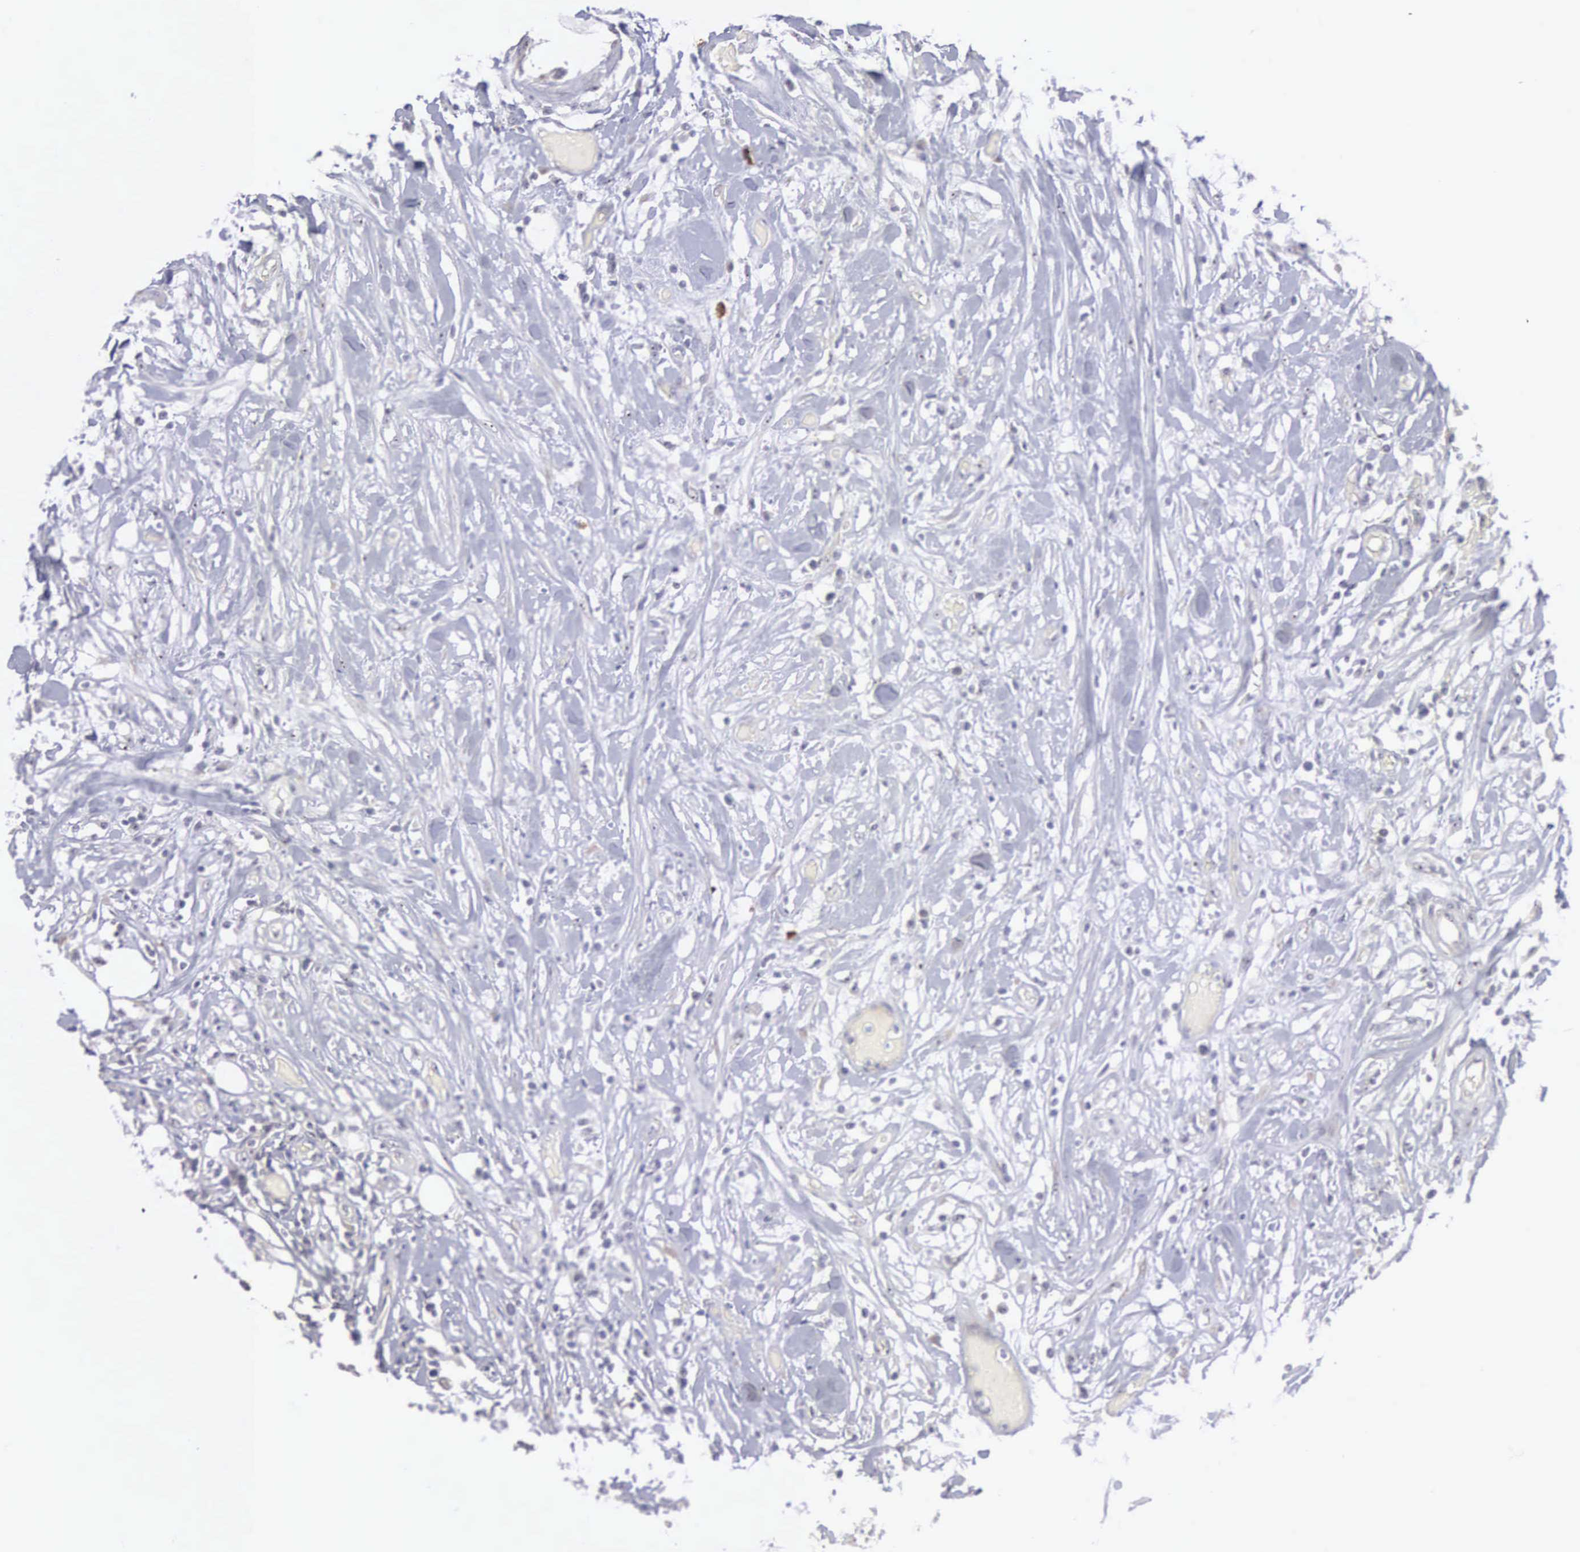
{"staining": {"intensity": "negative", "quantity": "none", "location": "none"}, "tissue": "lymphoma", "cell_type": "Tumor cells", "image_type": "cancer", "snomed": [{"axis": "morphology", "description": "Malignant lymphoma, non-Hodgkin's type, High grade"}, {"axis": "topography", "description": "Colon"}], "caption": "A high-resolution micrograph shows IHC staining of malignant lymphoma, non-Hodgkin's type (high-grade), which demonstrates no significant positivity in tumor cells.", "gene": "AMN", "patient": {"sex": "male", "age": 82}}